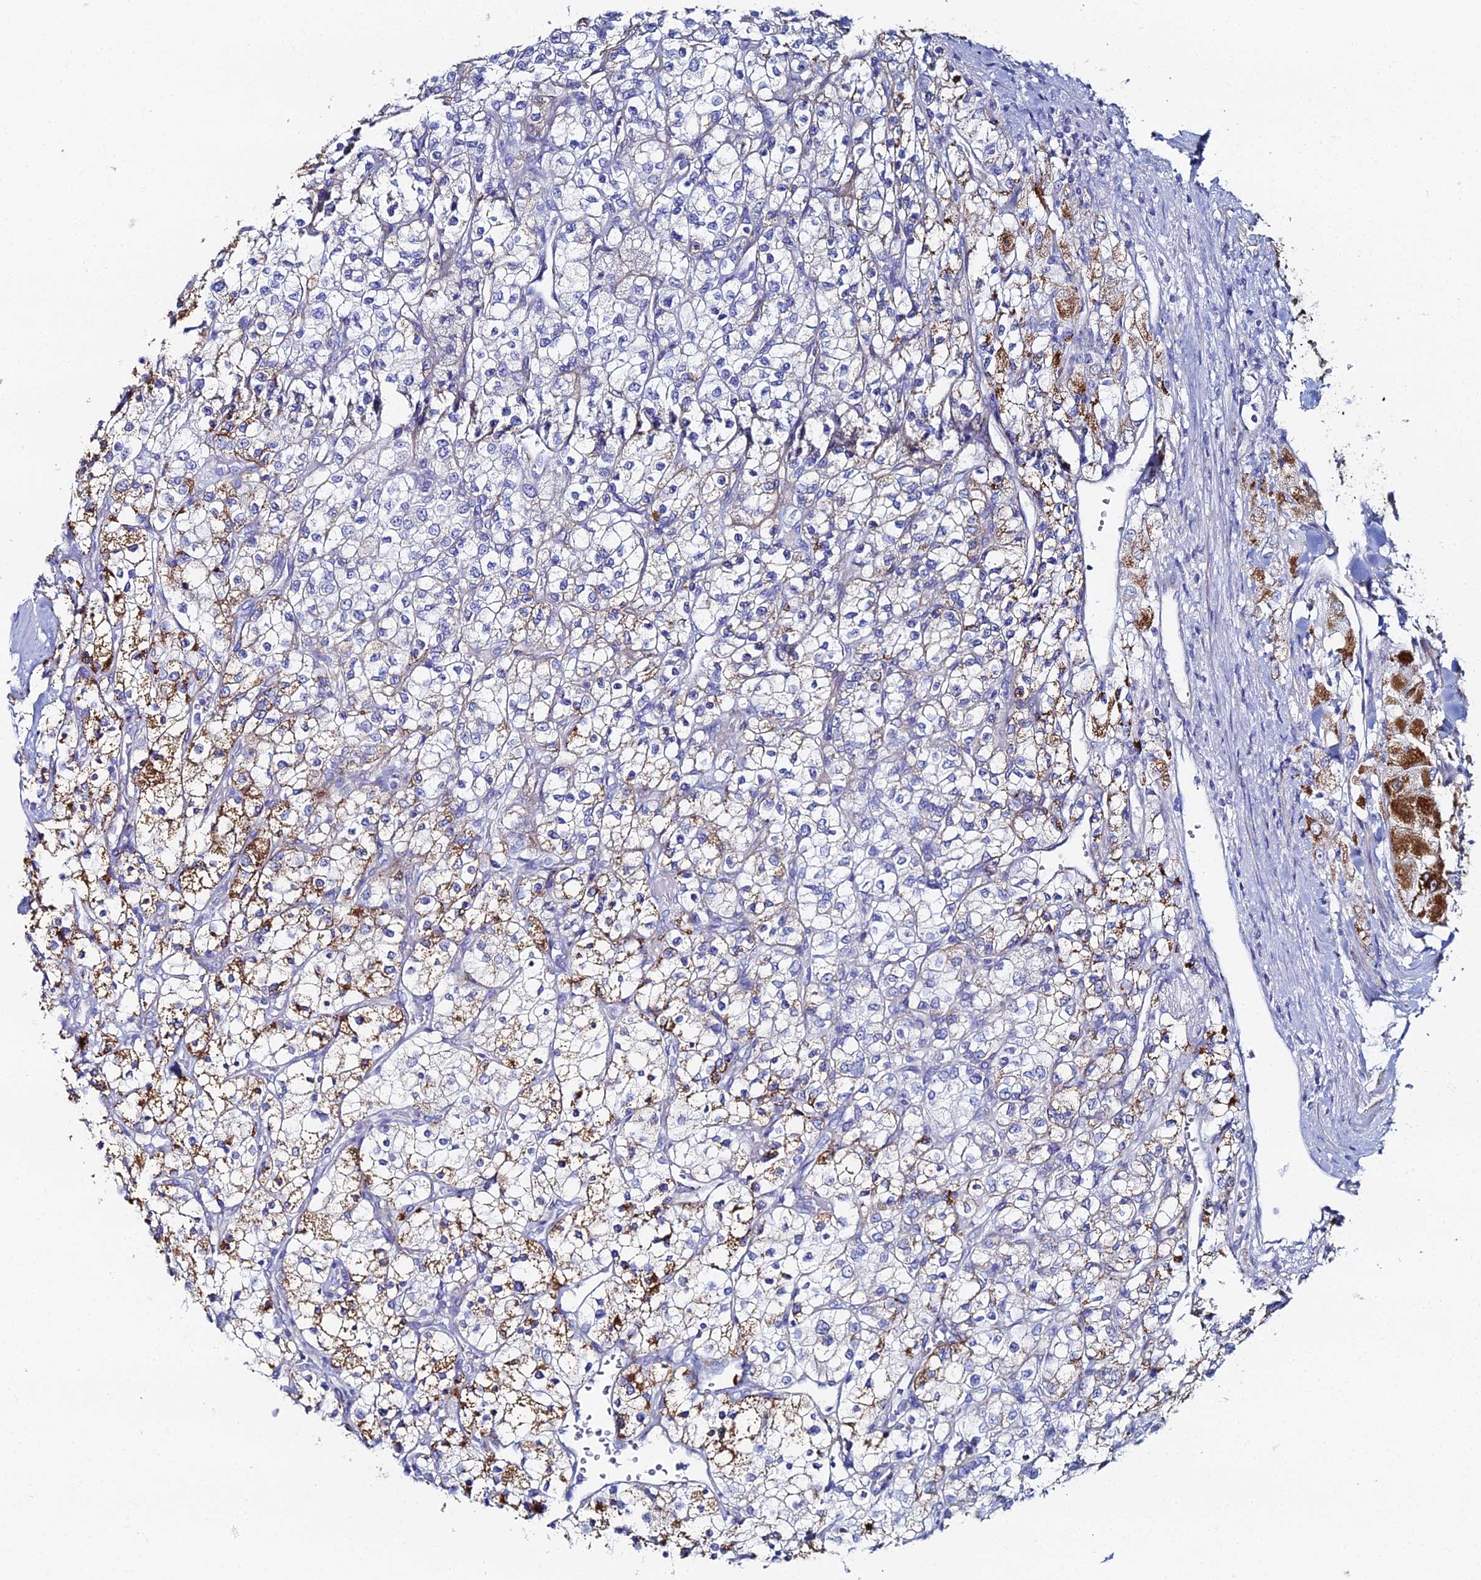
{"staining": {"intensity": "strong", "quantity": "25%-75%", "location": "cytoplasmic/membranous"}, "tissue": "renal cancer", "cell_type": "Tumor cells", "image_type": "cancer", "snomed": [{"axis": "morphology", "description": "Adenocarcinoma, NOS"}, {"axis": "topography", "description": "Kidney"}], "caption": "Protein staining shows strong cytoplasmic/membranous expression in approximately 25%-75% of tumor cells in renal cancer (adenocarcinoma).", "gene": "DHX34", "patient": {"sex": "male", "age": 80}}